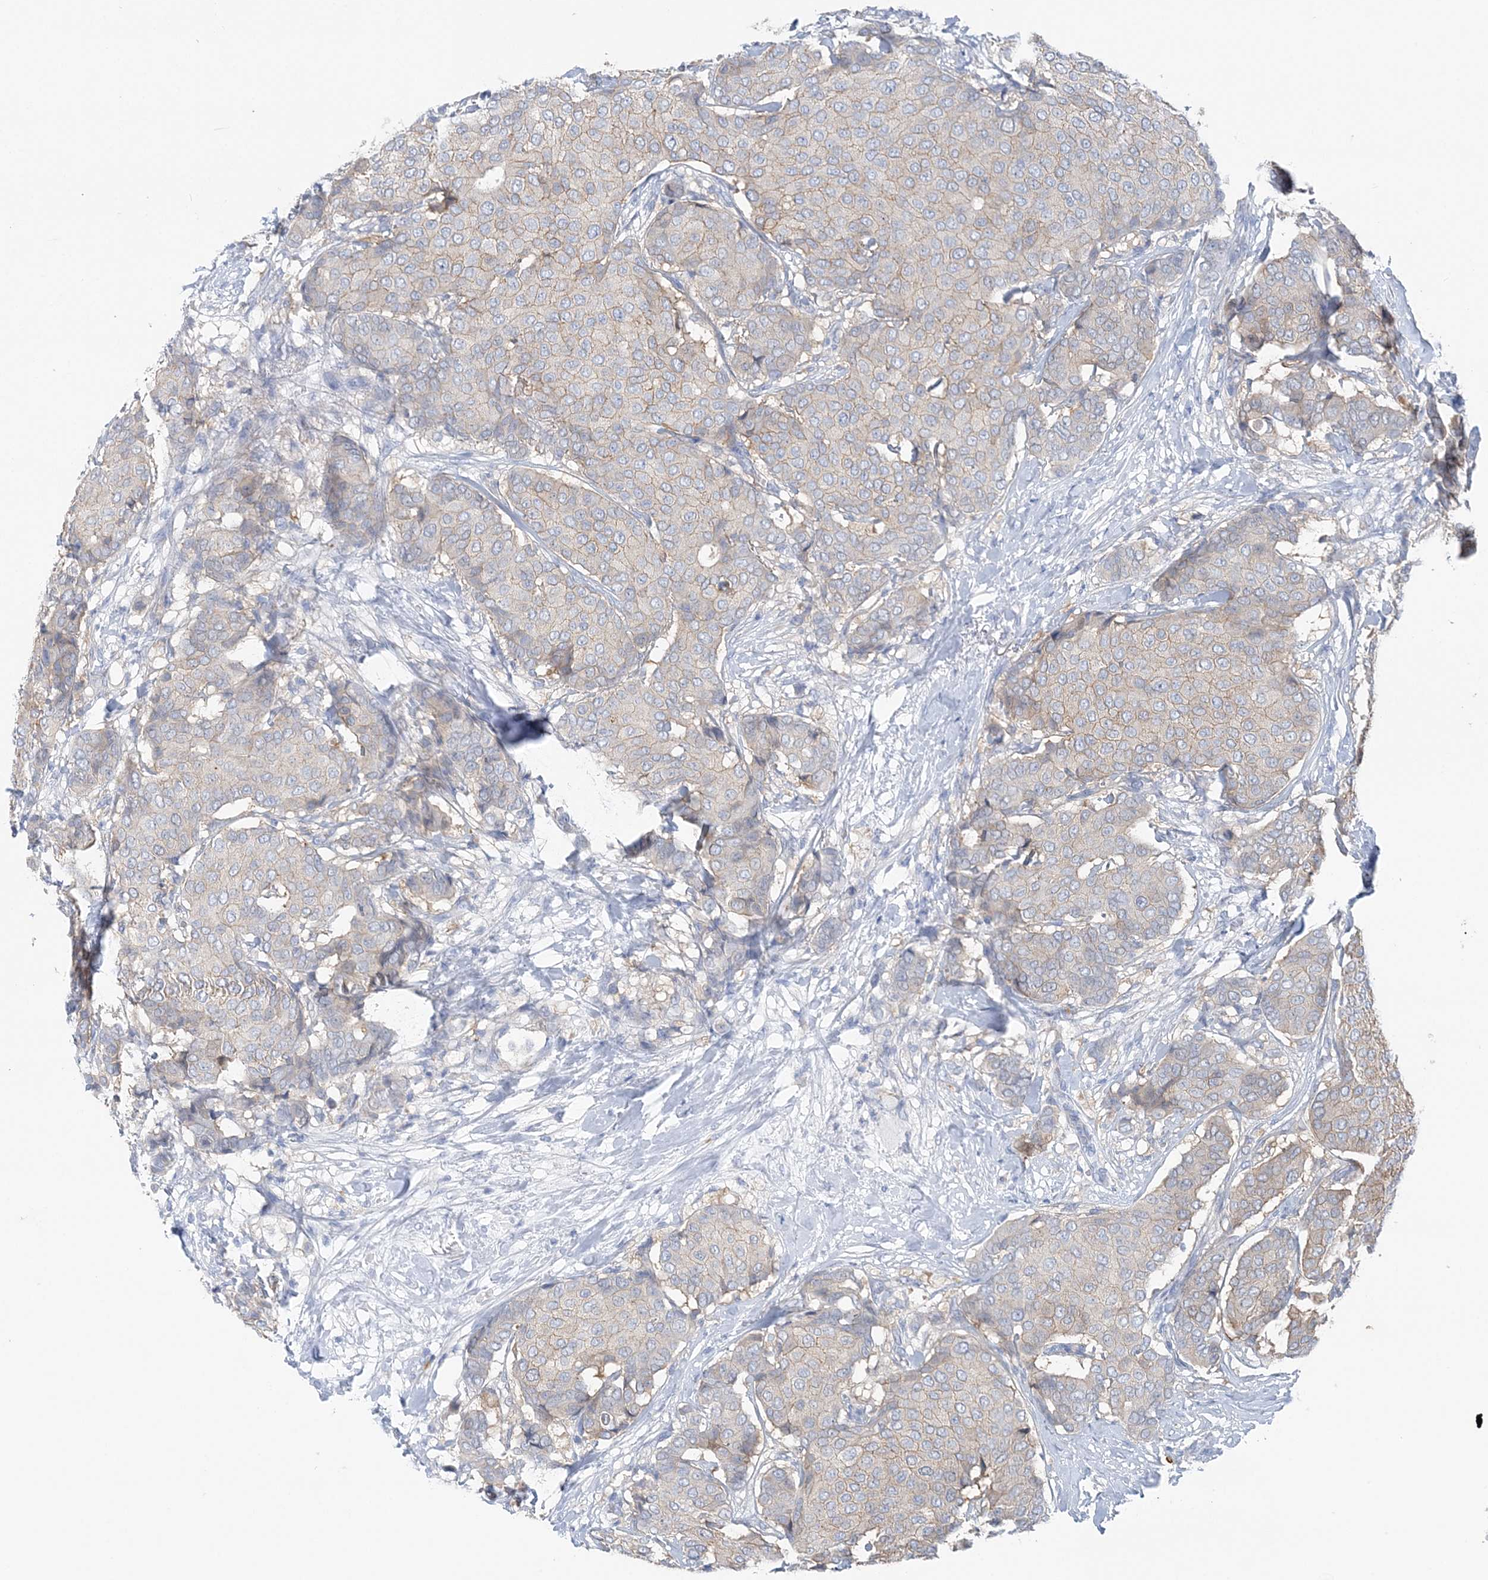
{"staining": {"intensity": "weak", "quantity": "<25%", "location": "cytoplasmic/membranous"}, "tissue": "breast cancer", "cell_type": "Tumor cells", "image_type": "cancer", "snomed": [{"axis": "morphology", "description": "Duct carcinoma"}, {"axis": "topography", "description": "Breast"}], "caption": "Breast cancer was stained to show a protein in brown. There is no significant expression in tumor cells.", "gene": "HMGCS1", "patient": {"sex": "female", "age": 75}}